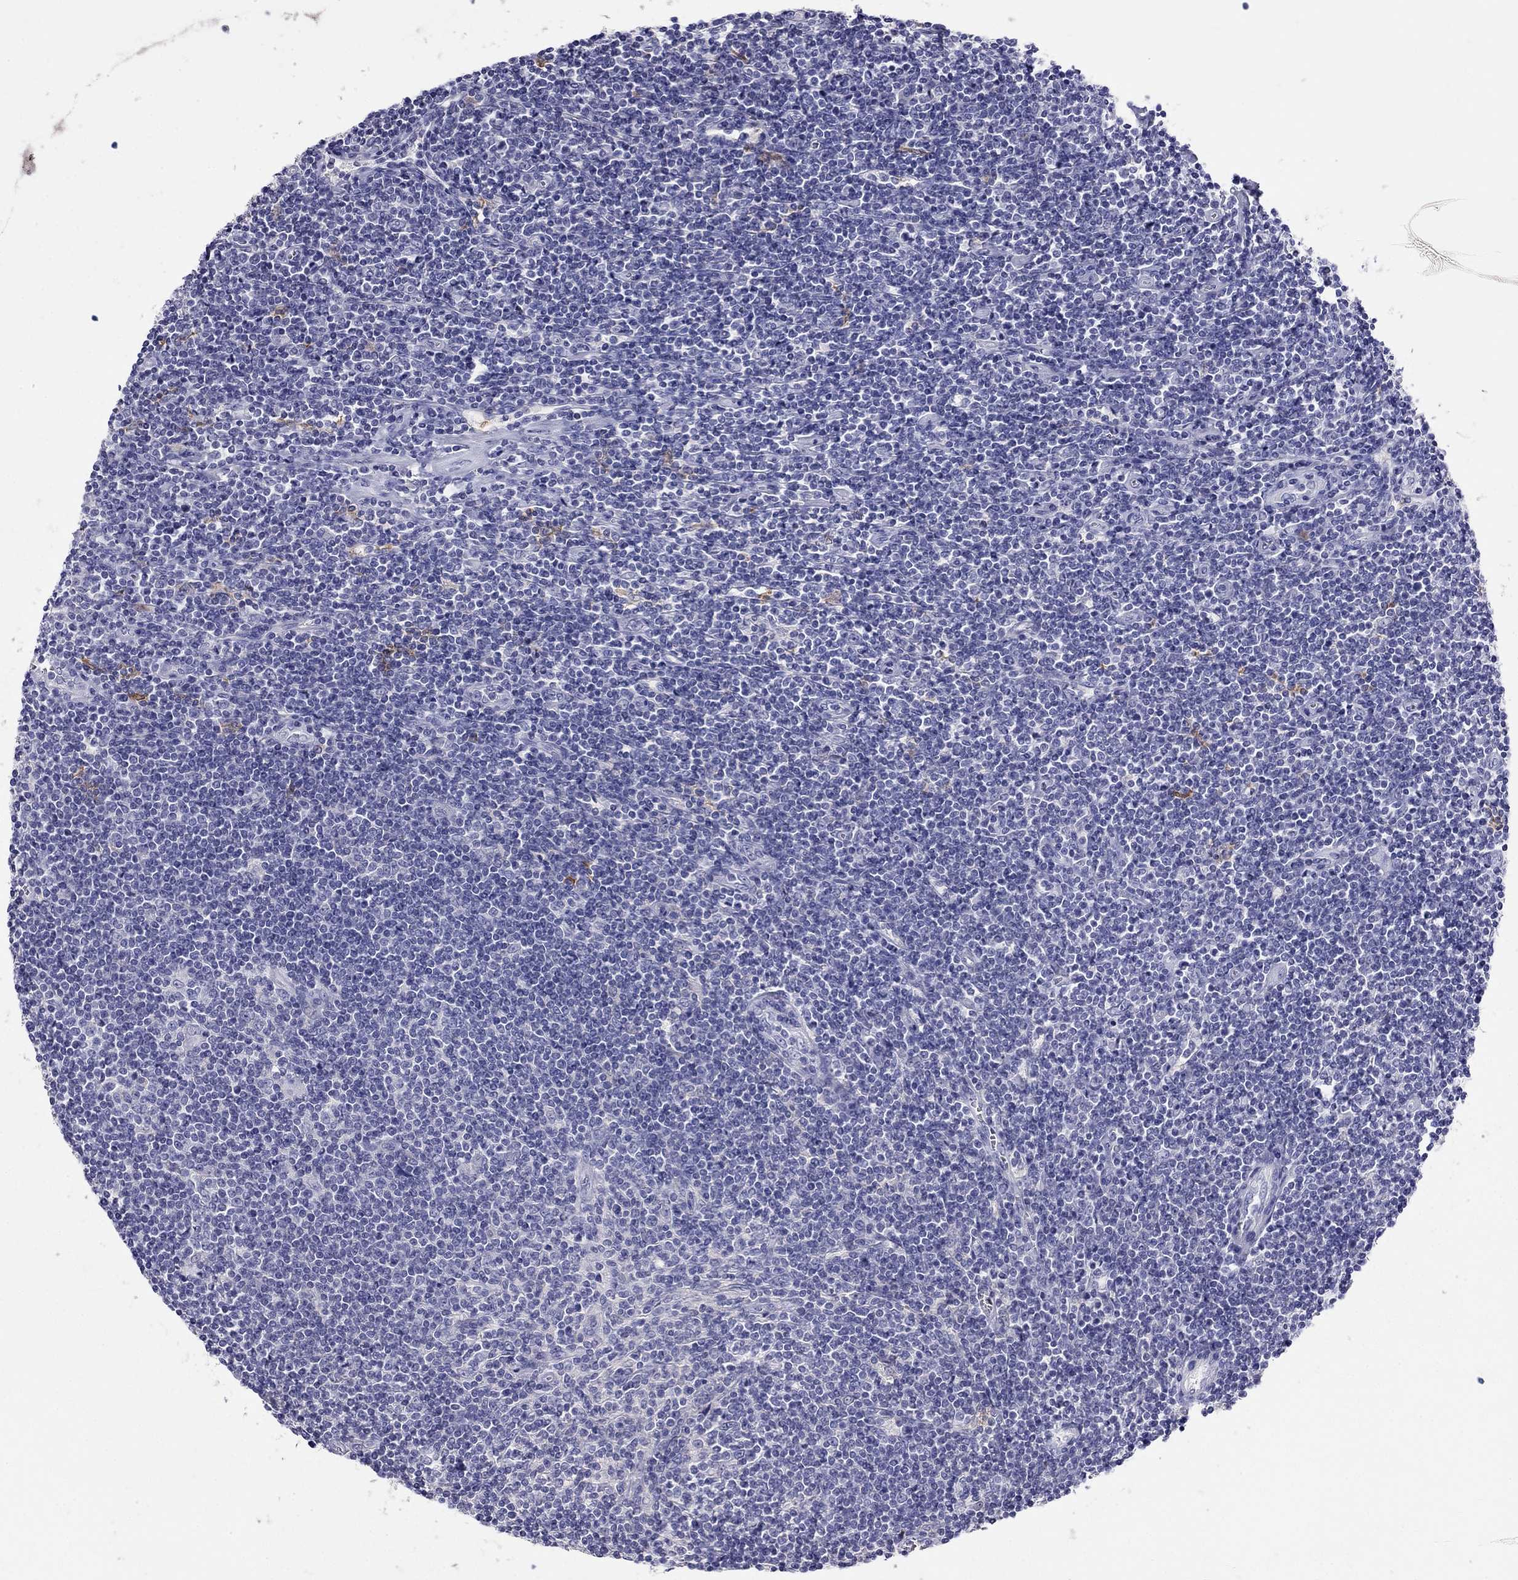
{"staining": {"intensity": "negative", "quantity": "none", "location": "none"}, "tissue": "lymphoma", "cell_type": "Tumor cells", "image_type": "cancer", "snomed": [{"axis": "morphology", "description": "Hodgkin's disease, NOS"}, {"axis": "topography", "description": "Lymph node"}], "caption": "Immunohistochemical staining of lymphoma demonstrates no significant expression in tumor cells. (Stains: DAB (3,3'-diaminobenzidine) IHC with hematoxylin counter stain, Microscopy: brightfield microscopy at high magnification).", "gene": "CALHM1", "patient": {"sex": "male", "age": 40}}